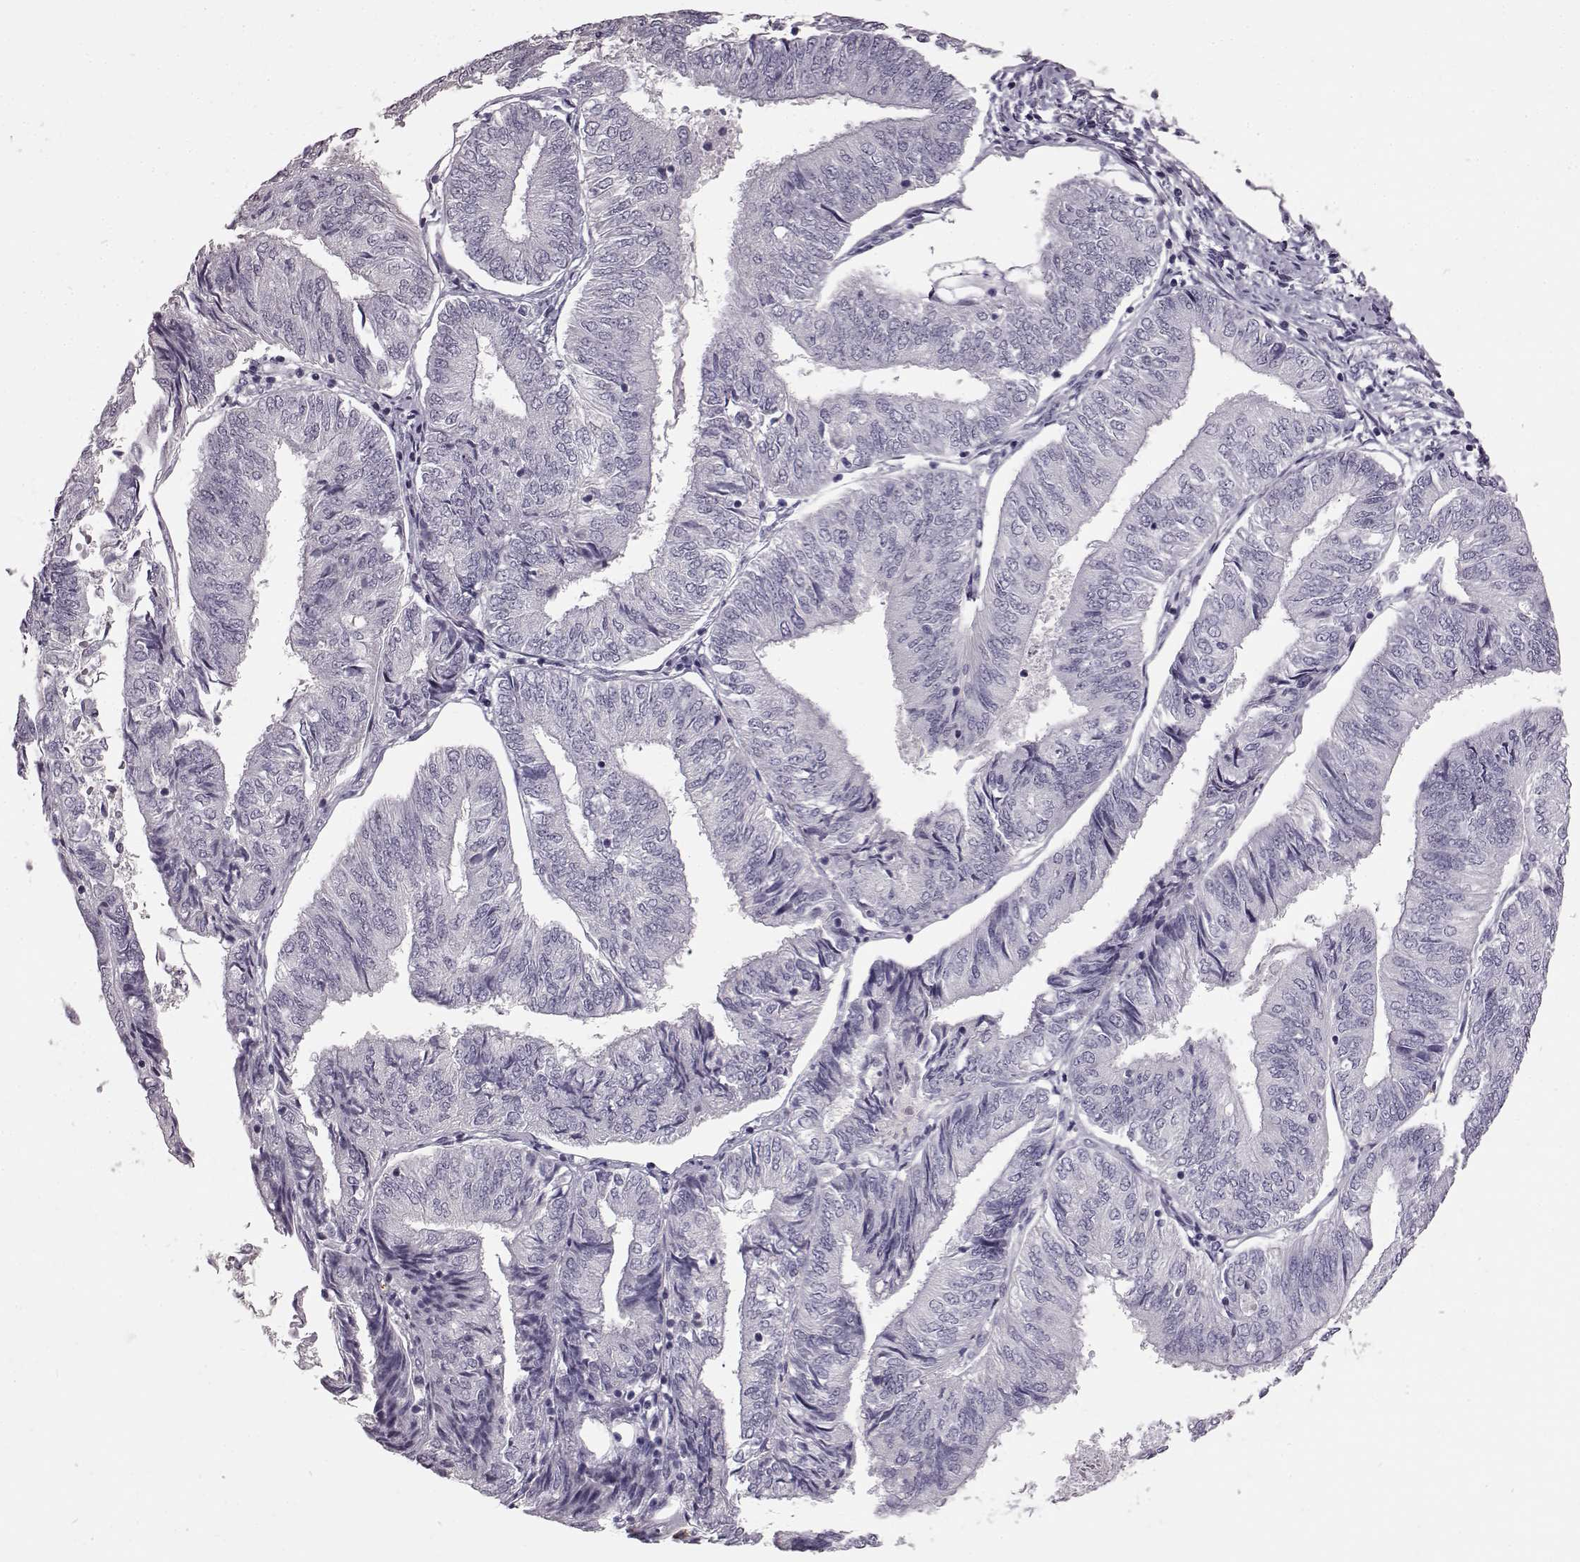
{"staining": {"intensity": "negative", "quantity": "none", "location": "none"}, "tissue": "endometrial cancer", "cell_type": "Tumor cells", "image_type": "cancer", "snomed": [{"axis": "morphology", "description": "Adenocarcinoma, NOS"}, {"axis": "topography", "description": "Endometrium"}], "caption": "DAB (3,3'-diaminobenzidine) immunohistochemical staining of endometrial cancer displays no significant expression in tumor cells. (Brightfield microscopy of DAB immunohistochemistry (IHC) at high magnification).", "gene": "FUT4", "patient": {"sex": "female", "age": 58}}